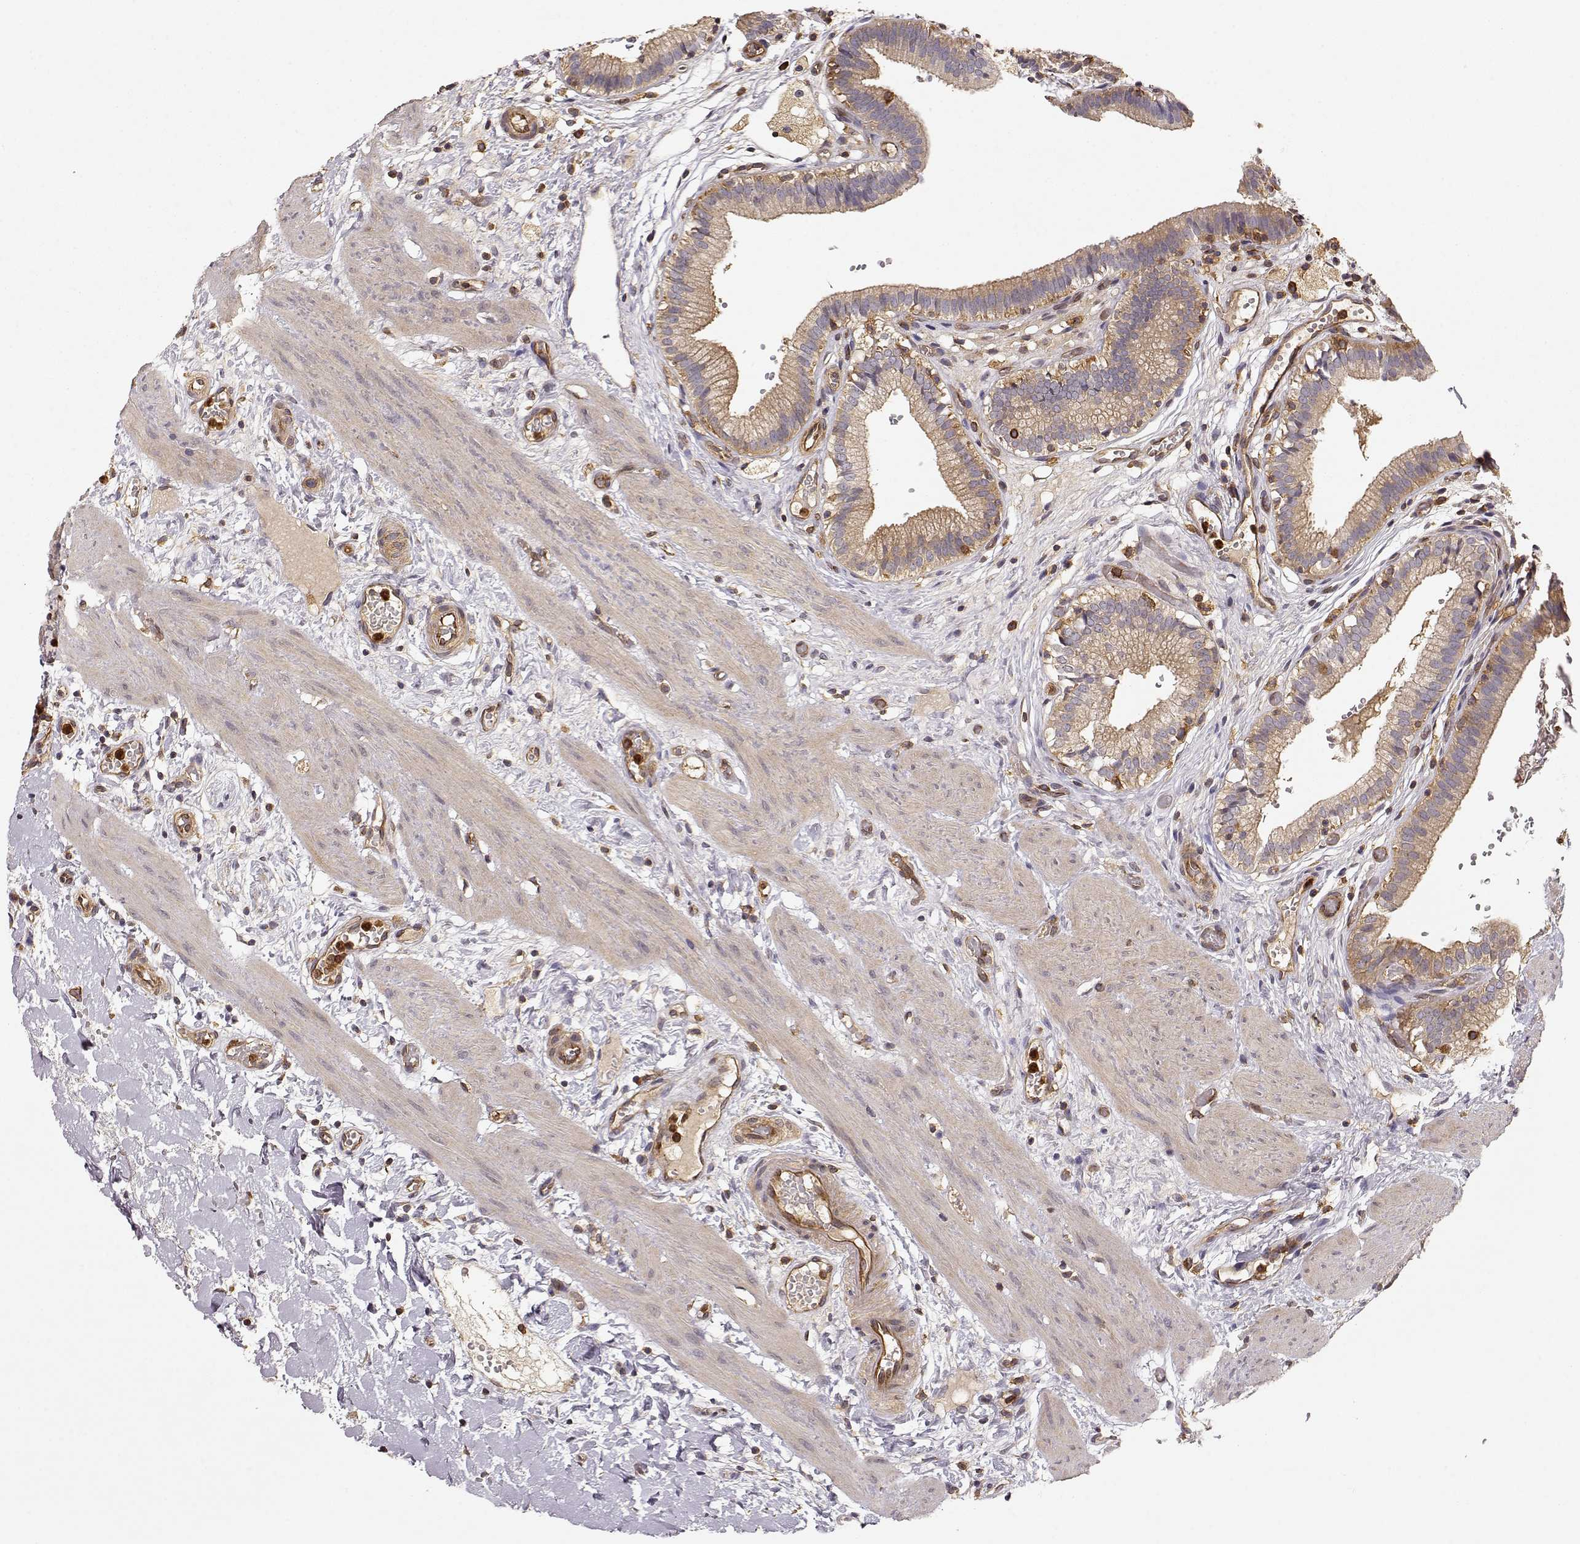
{"staining": {"intensity": "weak", "quantity": ">75%", "location": "cytoplasmic/membranous"}, "tissue": "gallbladder", "cell_type": "Glandular cells", "image_type": "normal", "snomed": [{"axis": "morphology", "description": "Normal tissue, NOS"}, {"axis": "topography", "description": "Gallbladder"}], "caption": "A brown stain labels weak cytoplasmic/membranous positivity of a protein in glandular cells of normal human gallbladder.", "gene": "ARHGEF2", "patient": {"sex": "female", "age": 24}}